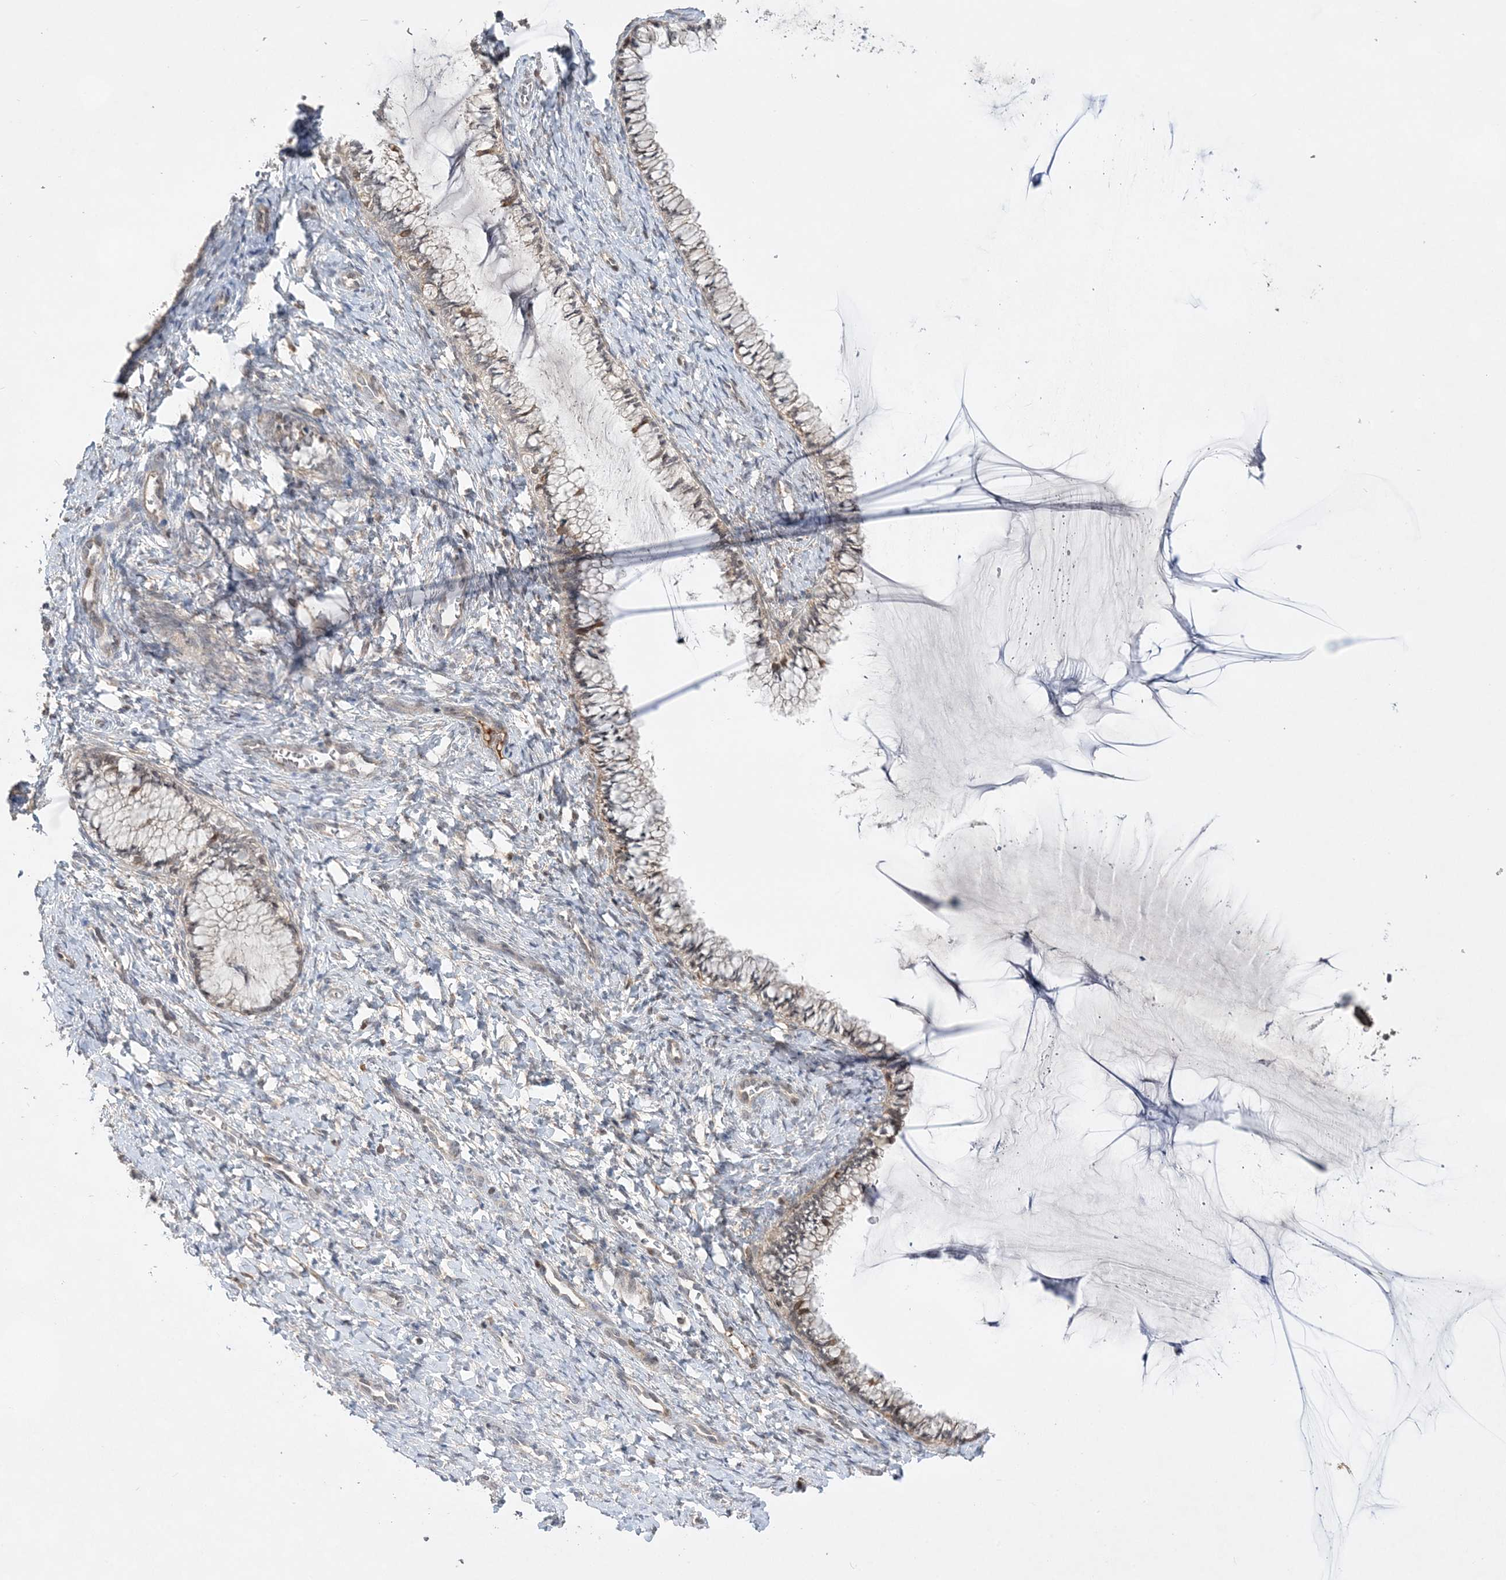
{"staining": {"intensity": "weak", "quantity": "<25%", "location": "cytoplasmic/membranous"}, "tissue": "cervix", "cell_type": "Glandular cells", "image_type": "normal", "snomed": [{"axis": "morphology", "description": "Normal tissue, NOS"}, {"axis": "morphology", "description": "Adenocarcinoma, NOS"}, {"axis": "topography", "description": "Cervix"}], "caption": "Glandular cells are negative for protein expression in benign human cervix. (Stains: DAB IHC with hematoxylin counter stain, Microscopy: brightfield microscopy at high magnification).", "gene": "TMEM132B", "patient": {"sex": "female", "age": 29}}